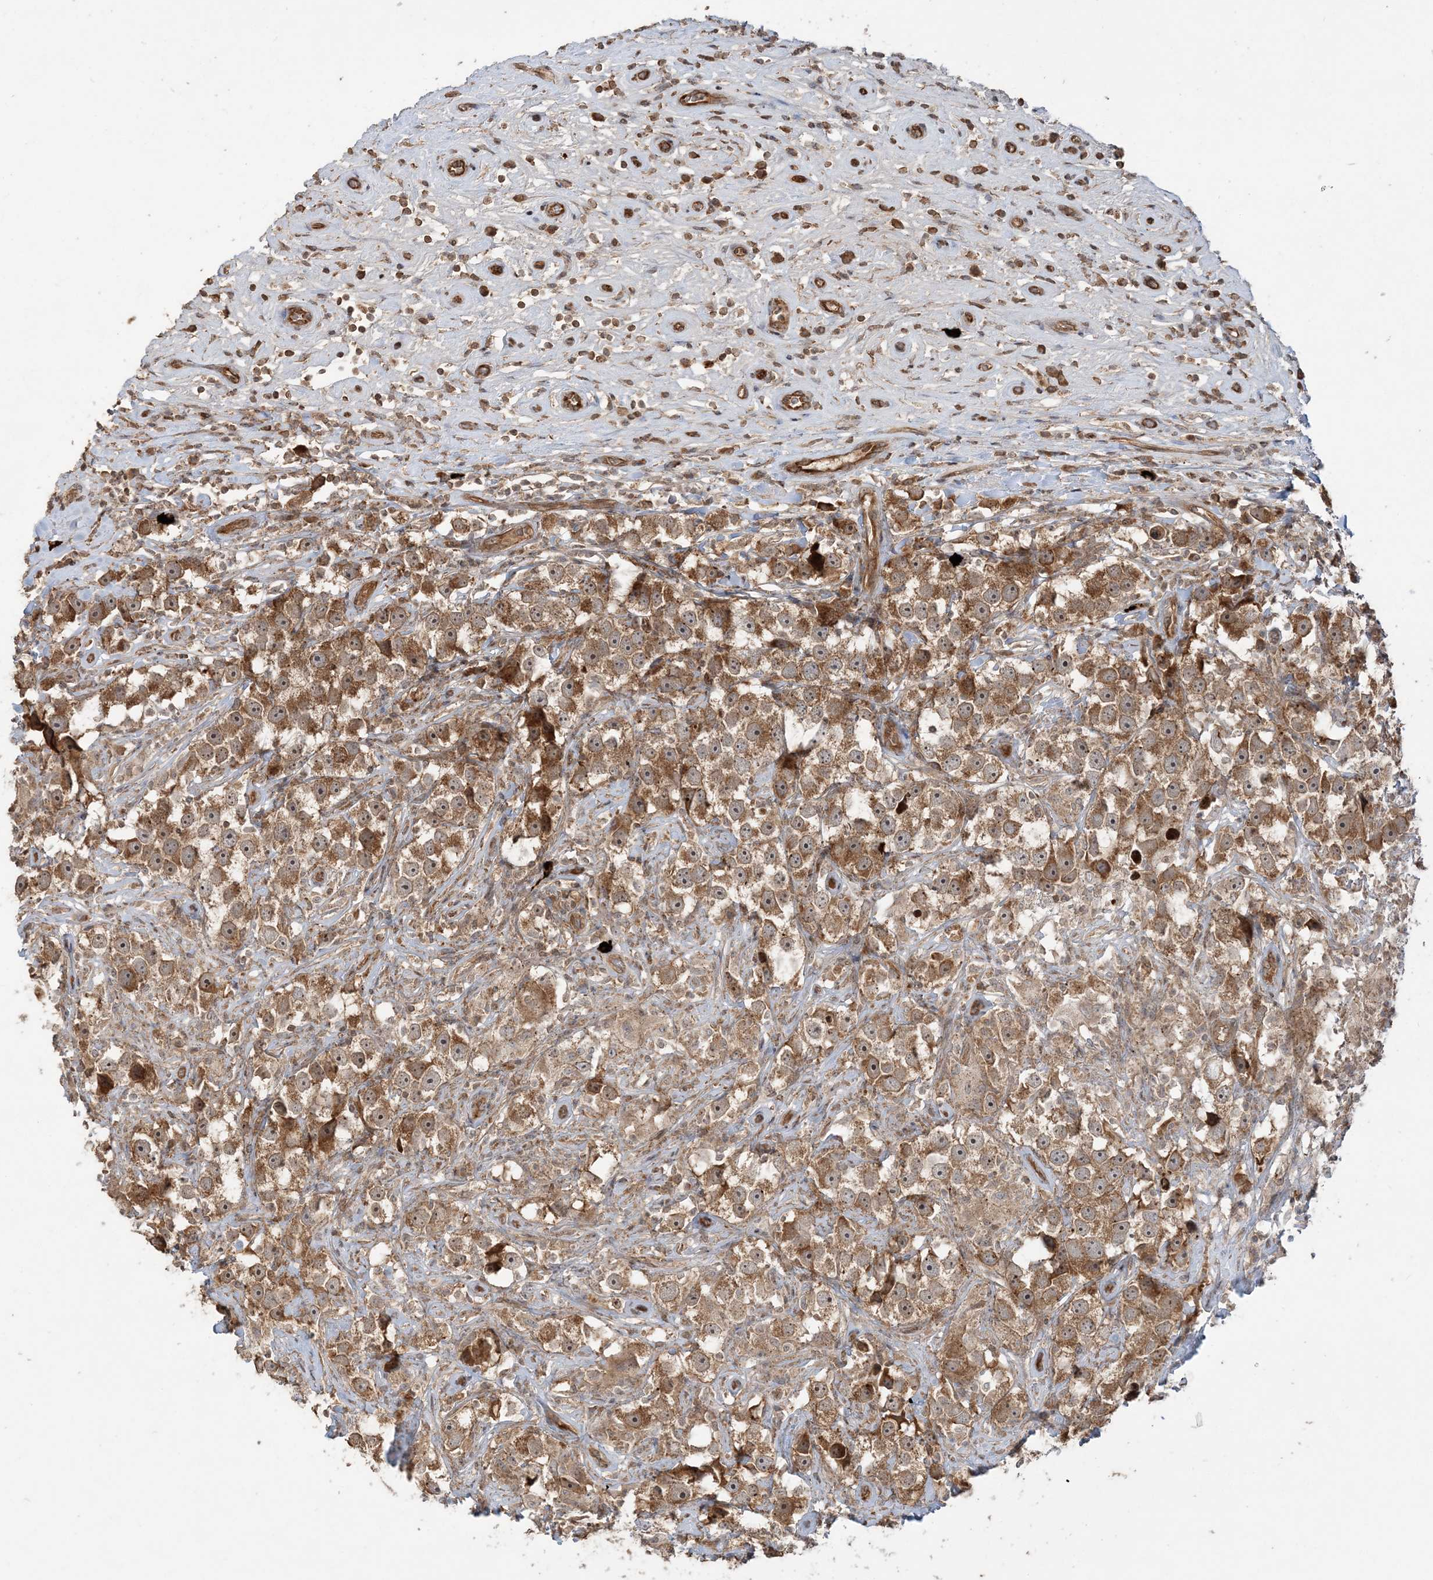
{"staining": {"intensity": "moderate", "quantity": ">75%", "location": "cytoplasmic/membranous"}, "tissue": "testis cancer", "cell_type": "Tumor cells", "image_type": "cancer", "snomed": [{"axis": "morphology", "description": "Seminoma, NOS"}, {"axis": "topography", "description": "Testis"}], "caption": "Testis cancer stained with immunohistochemistry reveals moderate cytoplasmic/membranous staining in about >75% of tumor cells. The staining was performed using DAB, with brown indicating positive protein expression. Nuclei are stained blue with hematoxylin.", "gene": "STIM2", "patient": {"sex": "male", "age": 49}}